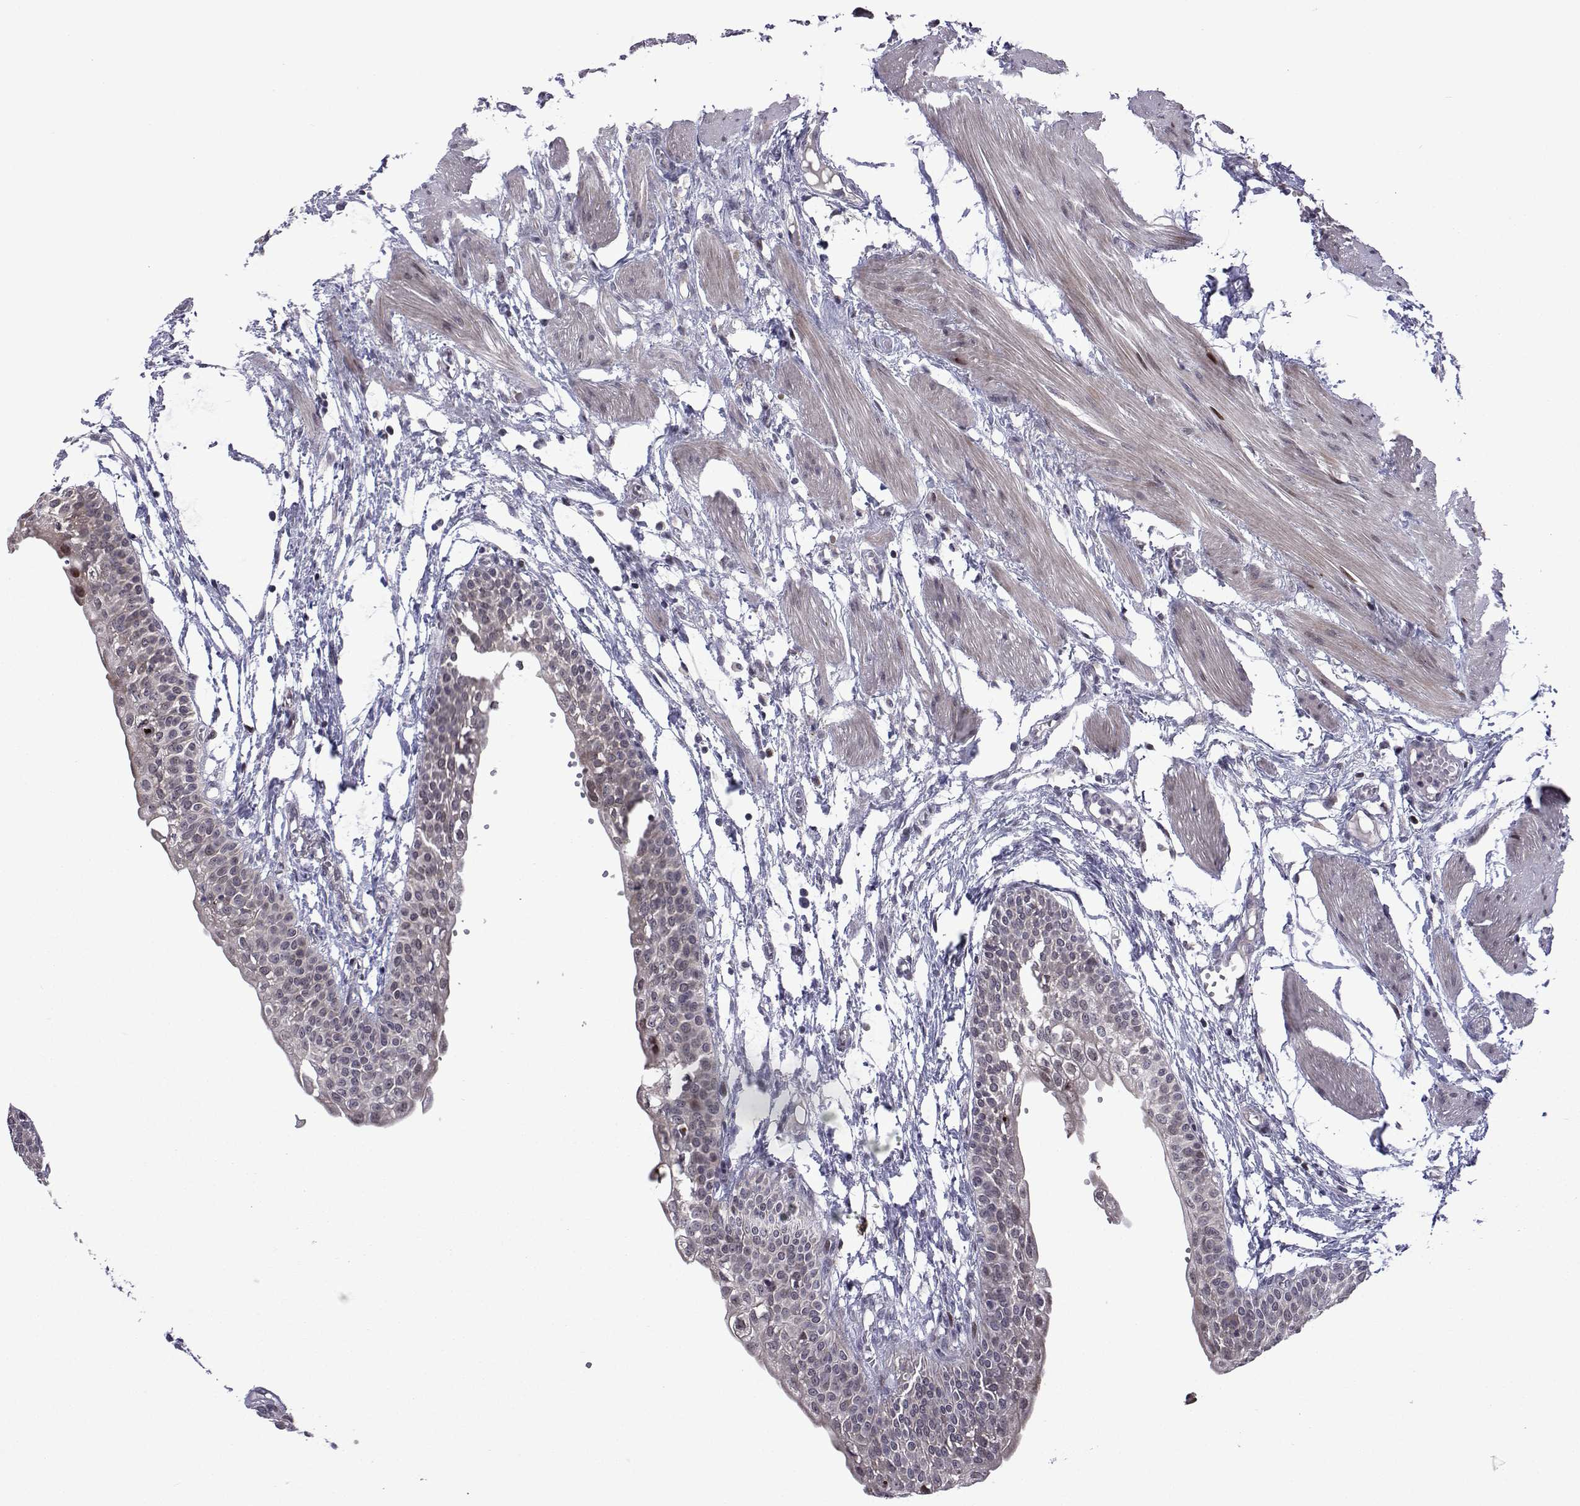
{"staining": {"intensity": "weak", "quantity": "25%-75%", "location": "cytoplasmic/membranous,nuclear"}, "tissue": "urinary bladder", "cell_type": "Urothelial cells", "image_type": "normal", "snomed": [{"axis": "morphology", "description": "Normal tissue, NOS"}, {"axis": "topography", "description": "Urinary bladder"}, {"axis": "topography", "description": "Peripheral nerve tissue"}], "caption": "Urothelial cells show low levels of weak cytoplasmic/membranous,nuclear expression in about 25%-75% of cells in unremarkable human urinary bladder.", "gene": "EFCAB3", "patient": {"sex": "male", "age": 55}}